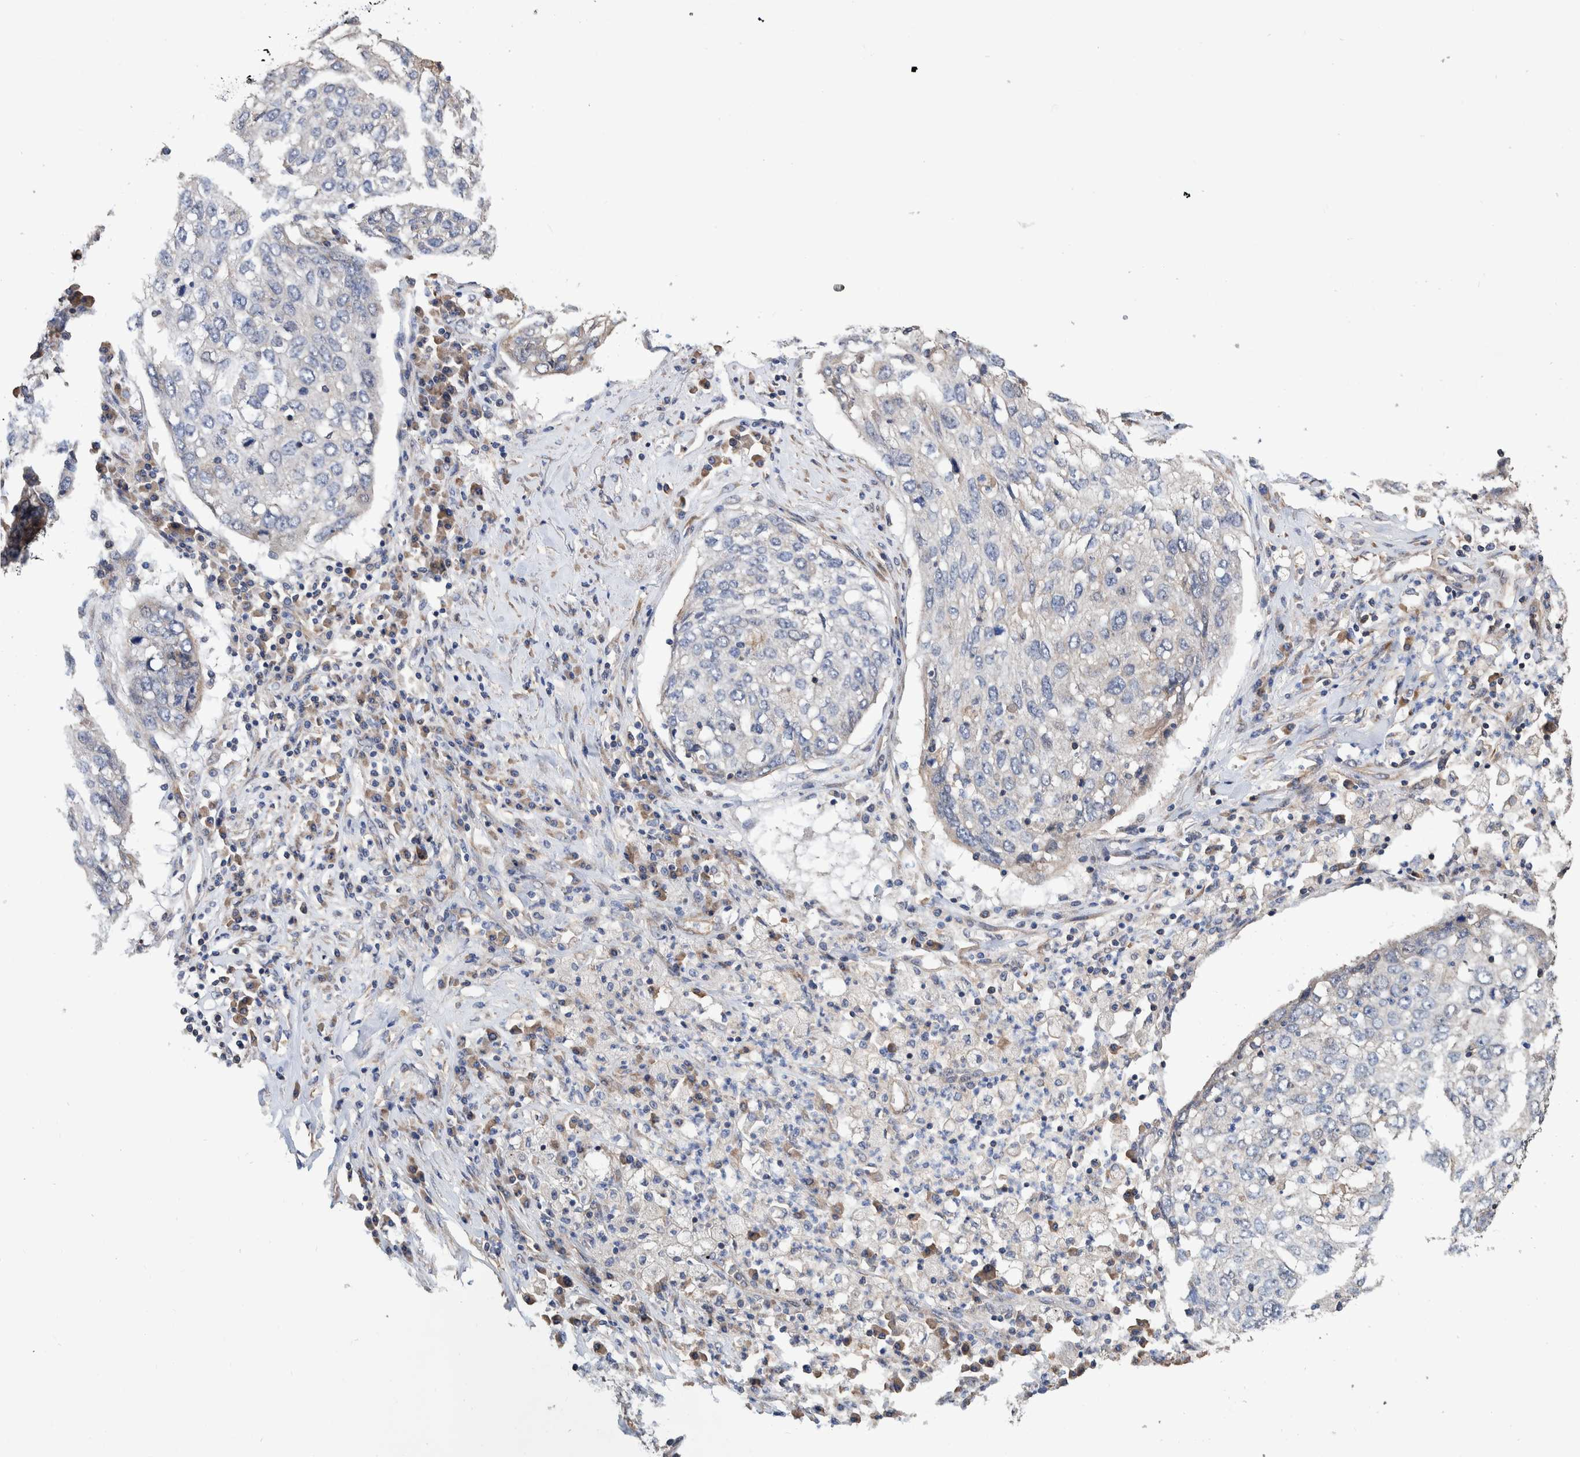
{"staining": {"intensity": "negative", "quantity": "none", "location": "none"}, "tissue": "lung cancer", "cell_type": "Tumor cells", "image_type": "cancer", "snomed": [{"axis": "morphology", "description": "Squamous cell carcinoma, NOS"}, {"axis": "topography", "description": "Lung"}], "caption": "A micrograph of human lung cancer (squamous cell carcinoma) is negative for staining in tumor cells.", "gene": "SLC45A4", "patient": {"sex": "female", "age": 63}}